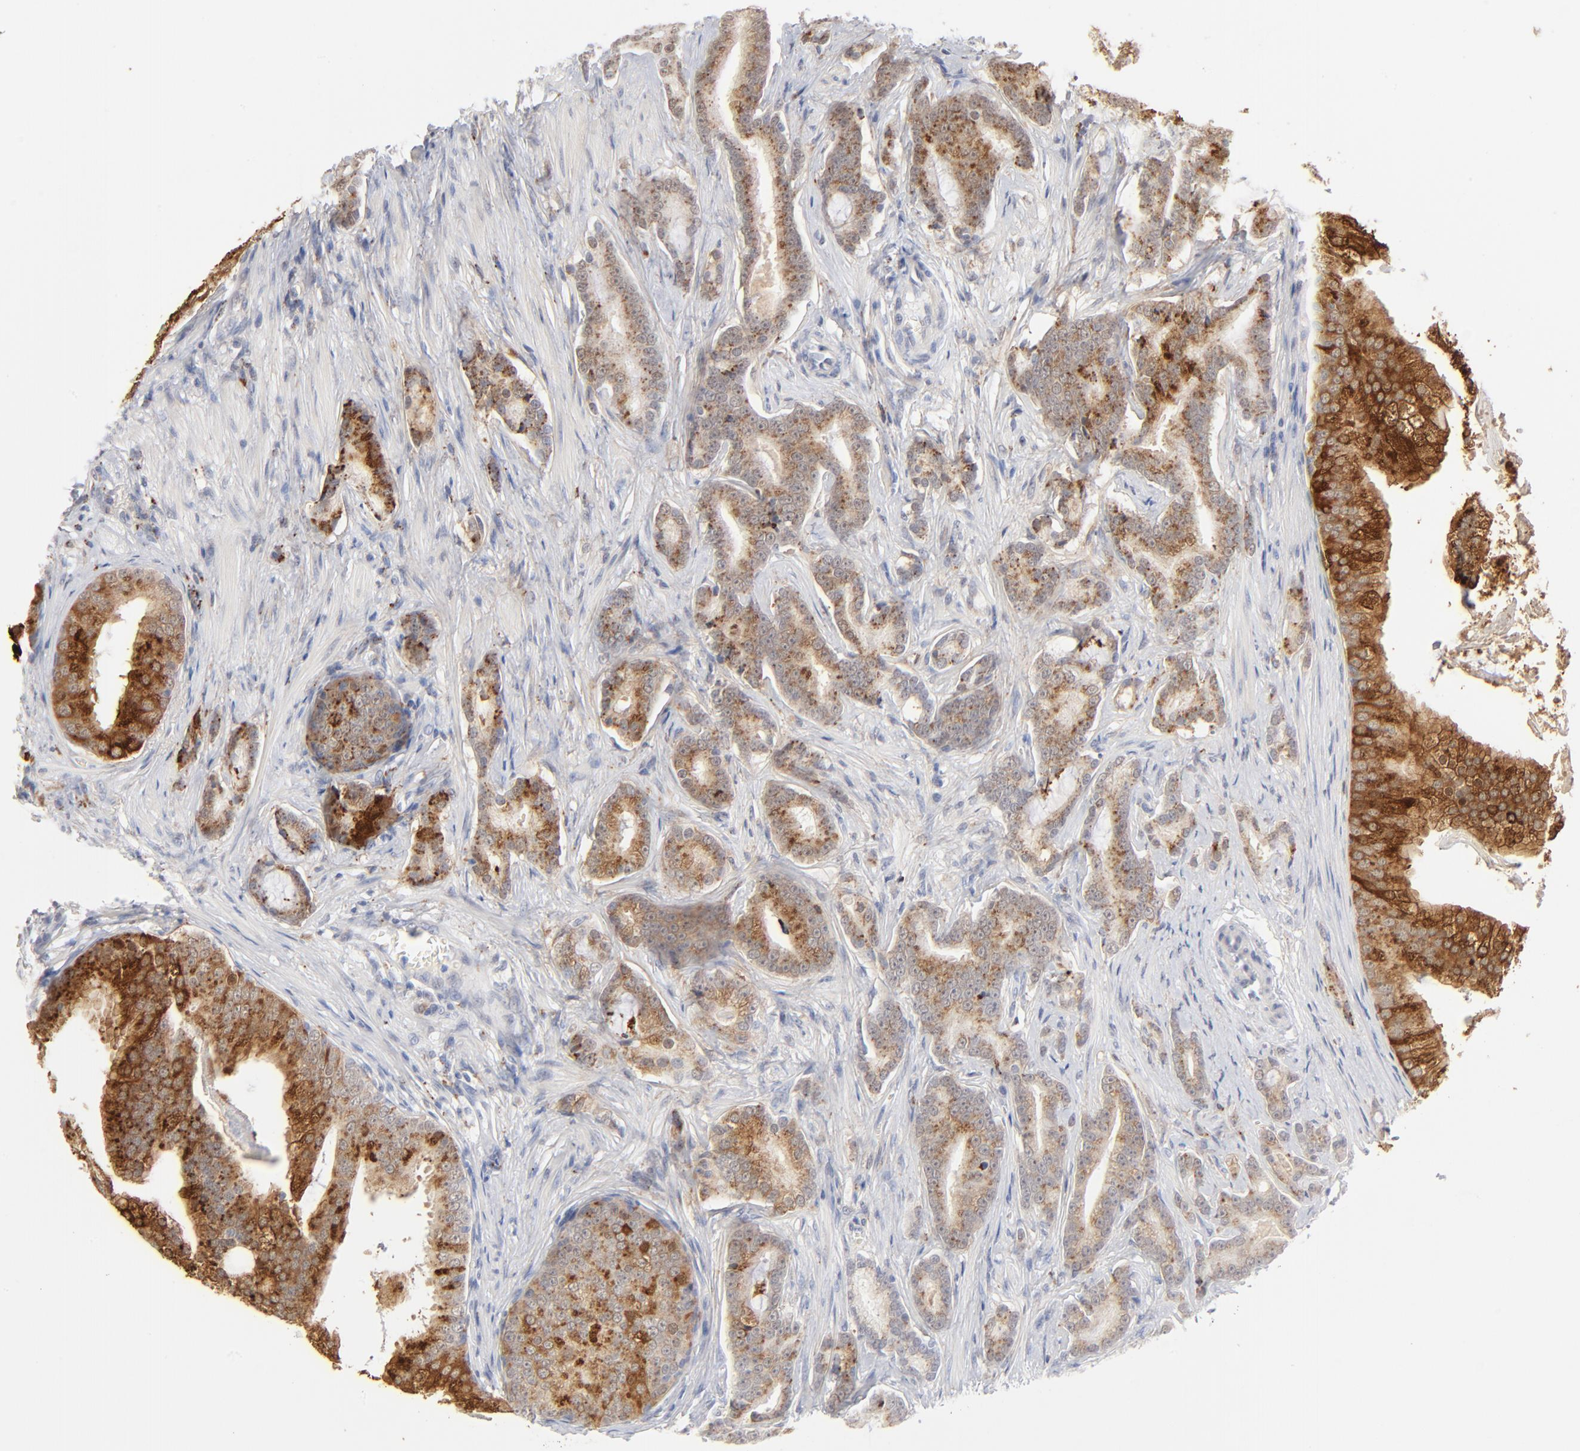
{"staining": {"intensity": "strong", "quantity": ">75%", "location": "cytoplasmic/membranous"}, "tissue": "prostate cancer", "cell_type": "Tumor cells", "image_type": "cancer", "snomed": [{"axis": "morphology", "description": "Adenocarcinoma, Low grade"}, {"axis": "topography", "description": "Prostate"}], "caption": "Protein positivity by IHC displays strong cytoplasmic/membranous staining in approximately >75% of tumor cells in prostate adenocarcinoma (low-grade). (DAB (3,3'-diaminobenzidine) = brown stain, brightfield microscopy at high magnification).", "gene": "LTBP2", "patient": {"sex": "male", "age": 58}}